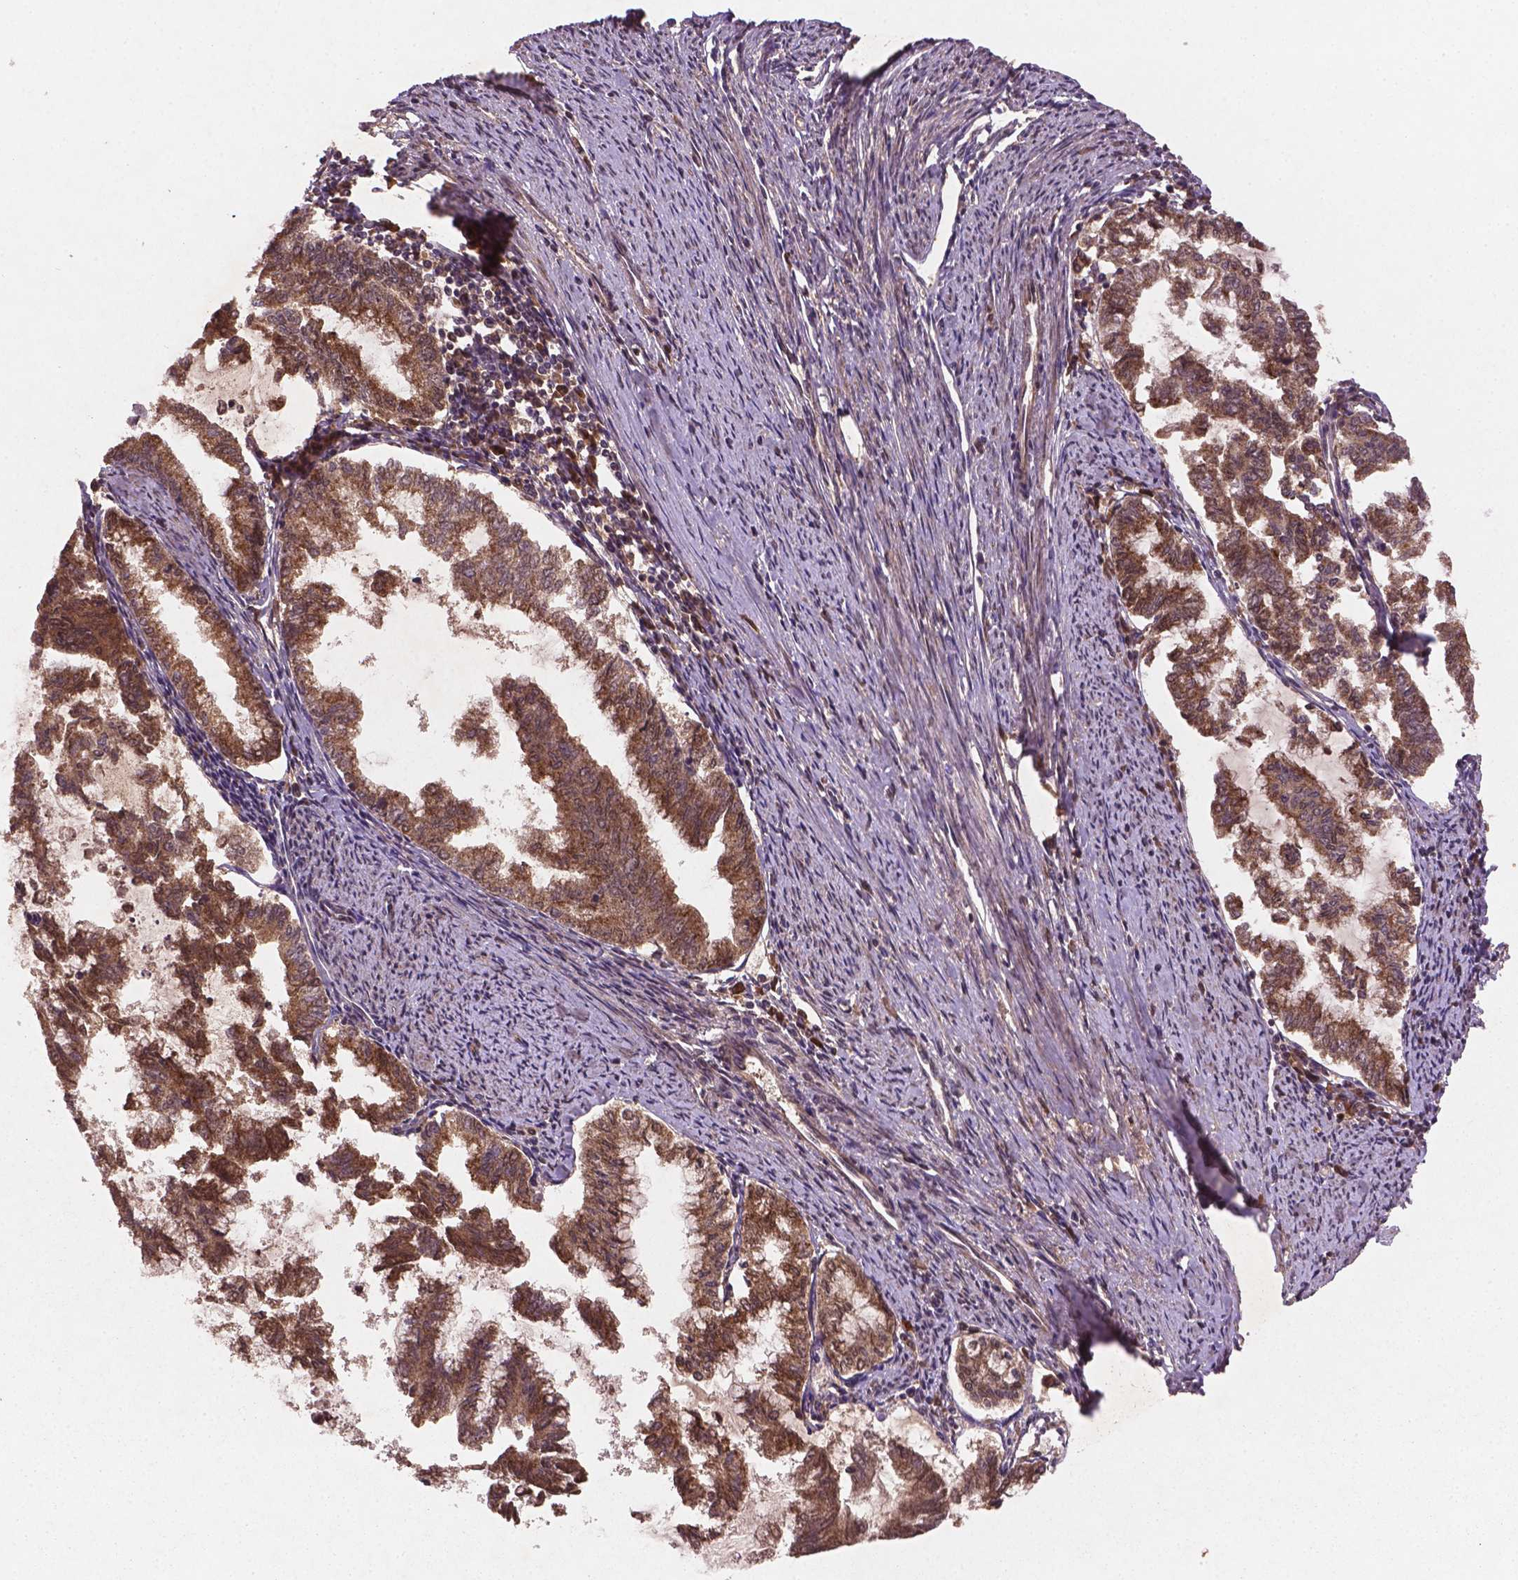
{"staining": {"intensity": "moderate", "quantity": ">75%", "location": "cytoplasmic/membranous,nuclear"}, "tissue": "endometrial cancer", "cell_type": "Tumor cells", "image_type": "cancer", "snomed": [{"axis": "morphology", "description": "Adenocarcinoma, NOS"}, {"axis": "topography", "description": "Endometrium"}], "caption": "Immunohistochemistry histopathology image of endometrial cancer (adenocarcinoma) stained for a protein (brown), which demonstrates medium levels of moderate cytoplasmic/membranous and nuclear staining in approximately >75% of tumor cells.", "gene": "NIPAL2", "patient": {"sex": "female", "age": 79}}